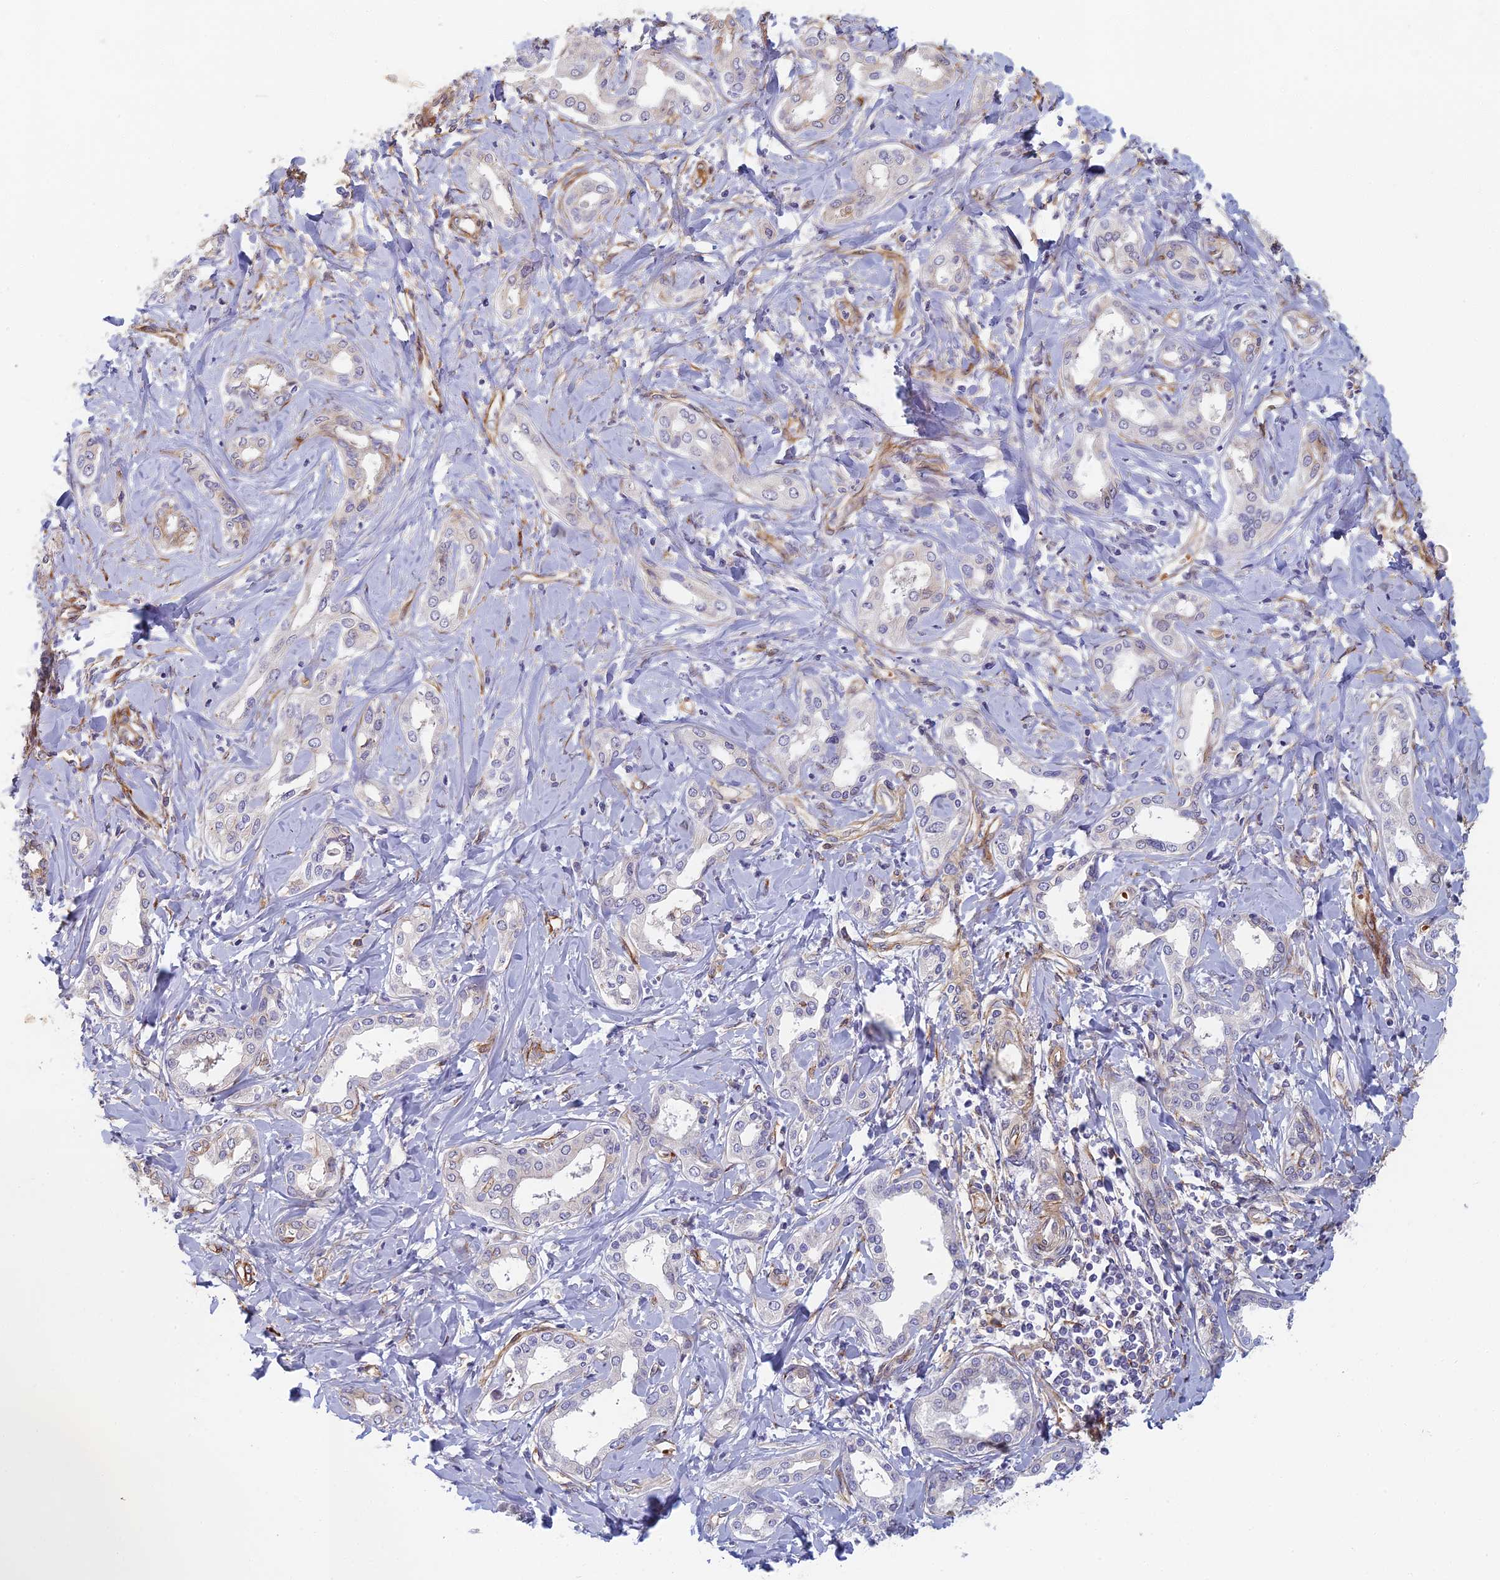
{"staining": {"intensity": "weak", "quantity": "<25%", "location": "cytoplasmic/membranous"}, "tissue": "liver cancer", "cell_type": "Tumor cells", "image_type": "cancer", "snomed": [{"axis": "morphology", "description": "Cholangiocarcinoma"}, {"axis": "topography", "description": "Liver"}], "caption": "An immunohistochemistry (IHC) micrograph of liver cancer is shown. There is no staining in tumor cells of liver cancer. (Stains: DAB immunohistochemistry with hematoxylin counter stain, Microscopy: brightfield microscopy at high magnification).", "gene": "ABCB10", "patient": {"sex": "female", "age": 77}}